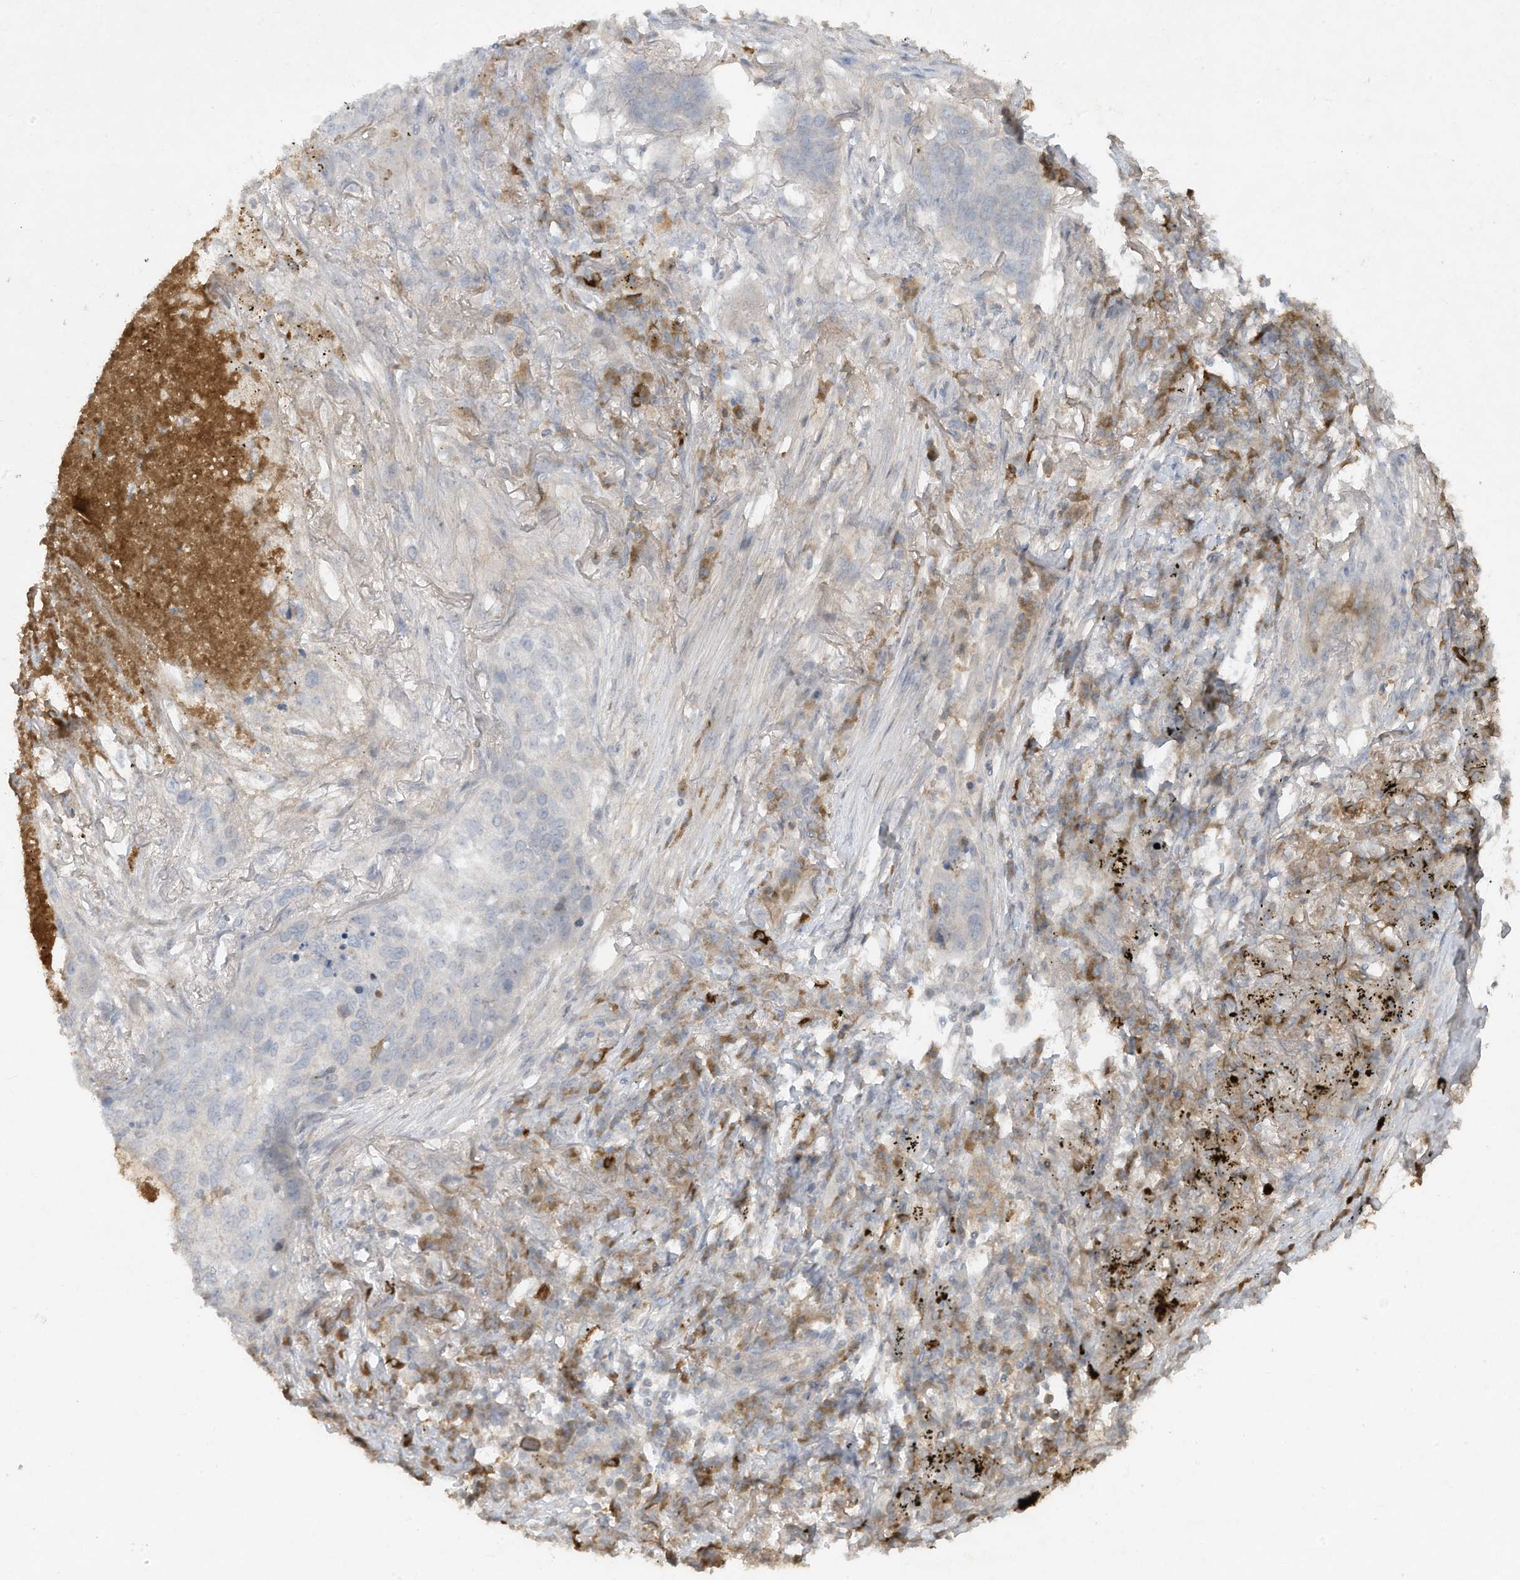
{"staining": {"intensity": "negative", "quantity": "none", "location": "none"}, "tissue": "lung cancer", "cell_type": "Tumor cells", "image_type": "cancer", "snomed": [{"axis": "morphology", "description": "Squamous cell carcinoma, NOS"}, {"axis": "topography", "description": "Lung"}], "caption": "DAB (3,3'-diaminobenzidine) immunohistochemical staining of human lung squamous cell carcinoma exhibits no significant expression in tumor cells. The staining was performed using DAB (3,3'-diaminobenzidine) to visualize the protein expression in brown, while the nuclei were stained in blue with hematoxylin (Magnification: 20x).", "gene": "FETUB", "patient": {"sex": "female", "age": 63}}